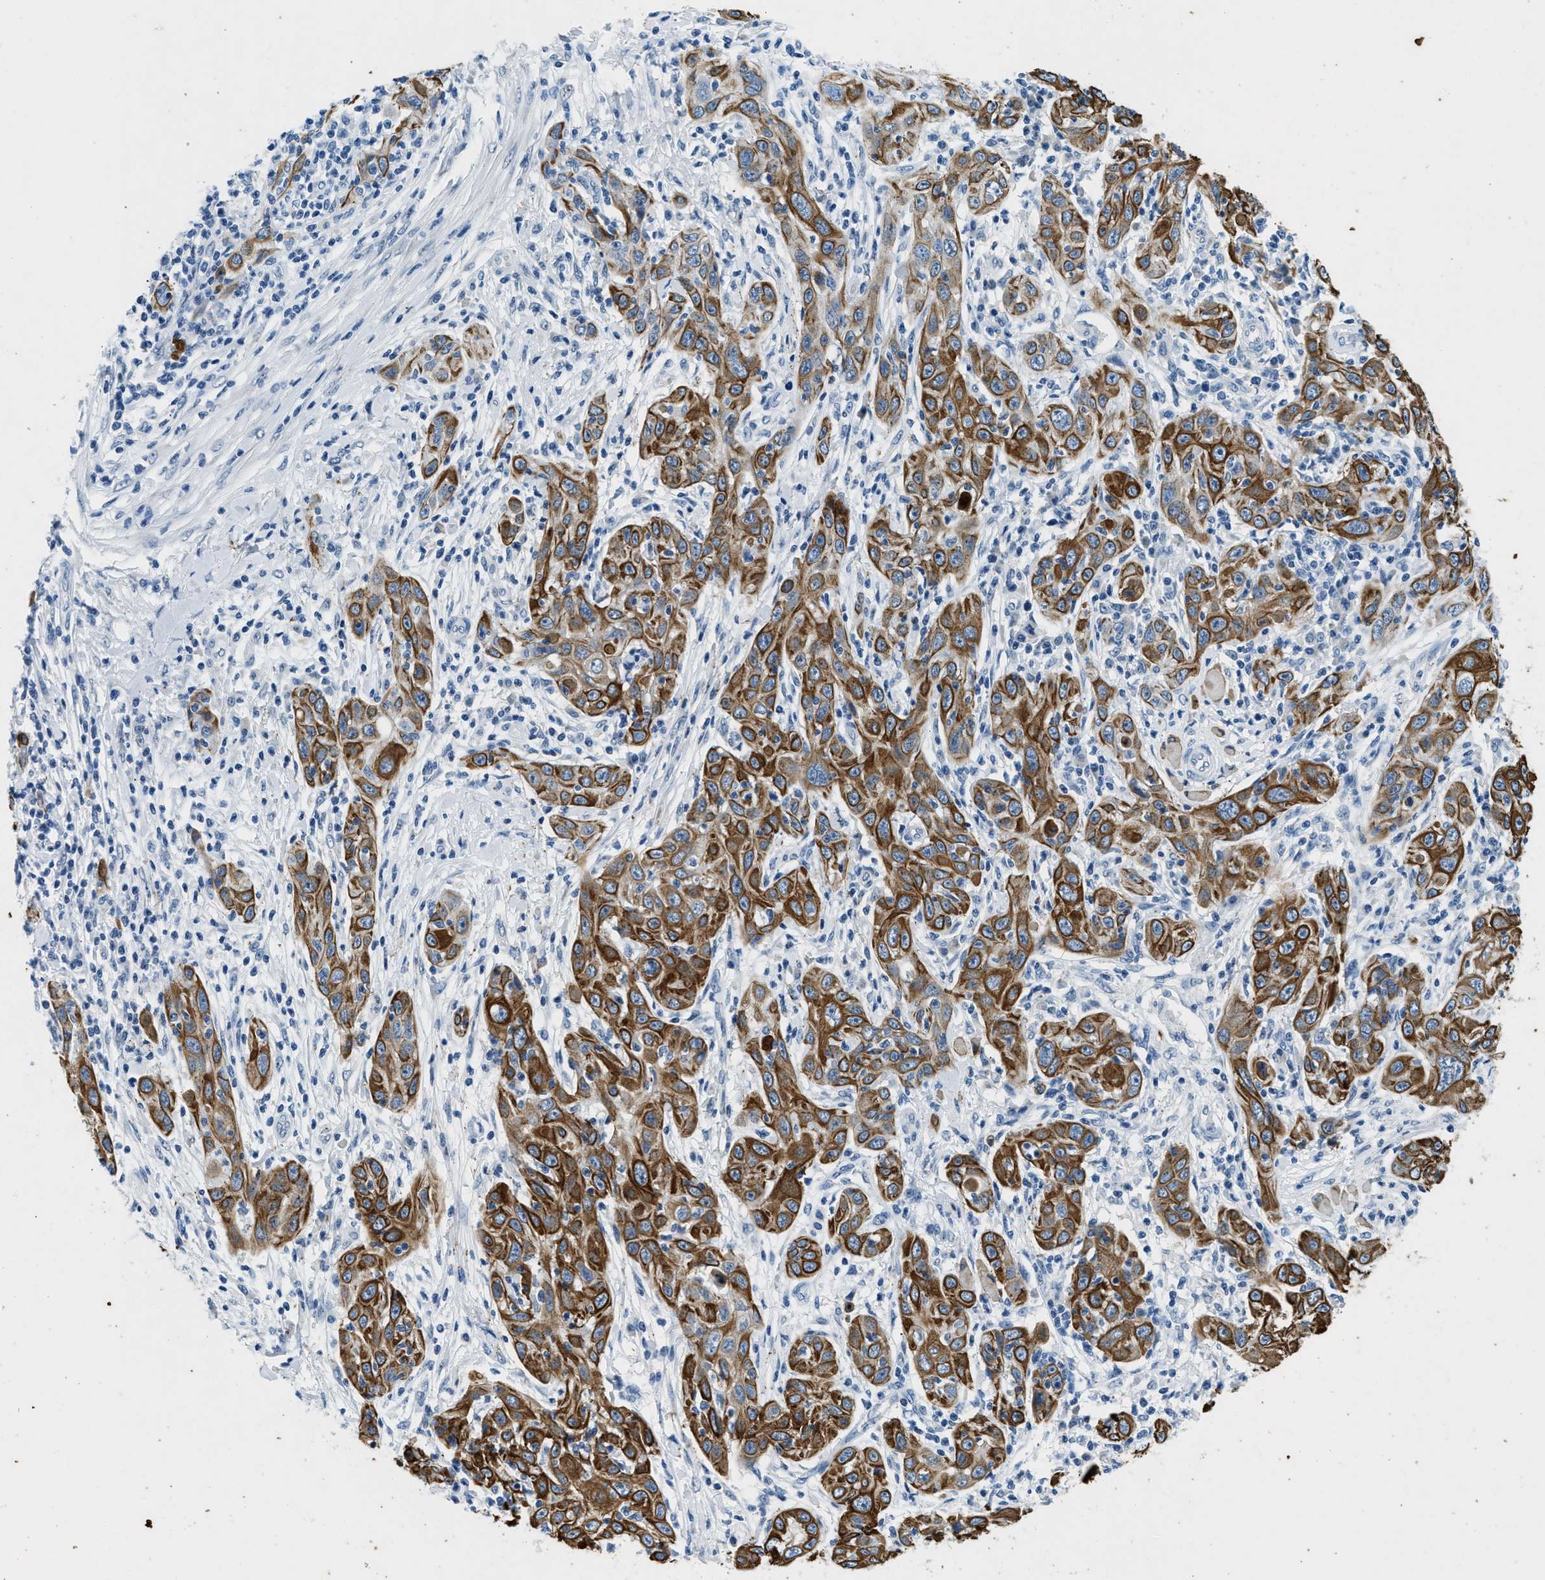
{"staining": {"intensity": "strong", "quantity": ">75%", "location": "cytoplasmic/membranous"}, "tissue": "skin cancer", "cell_type": "Tumor cells", "image_type": "cancer", "snomed": [{"axis": "morphology", "description": "Squamous cell carcinoma, NOS"}, {"axis": "topography", "description": "Skin"}], "caption": "IHC micrograph of neoplastic tissue: human skin cancer (squamous cell carcinoma) stained using IHC reveals high levels of strong protein expression localized specifically in the cytoplasmic/membranous of tumor cells, appearing as a cytoplasmic/membranous brown color.", "gene": "CFAP20", "patient": {"sex": "female", "age": 88}}